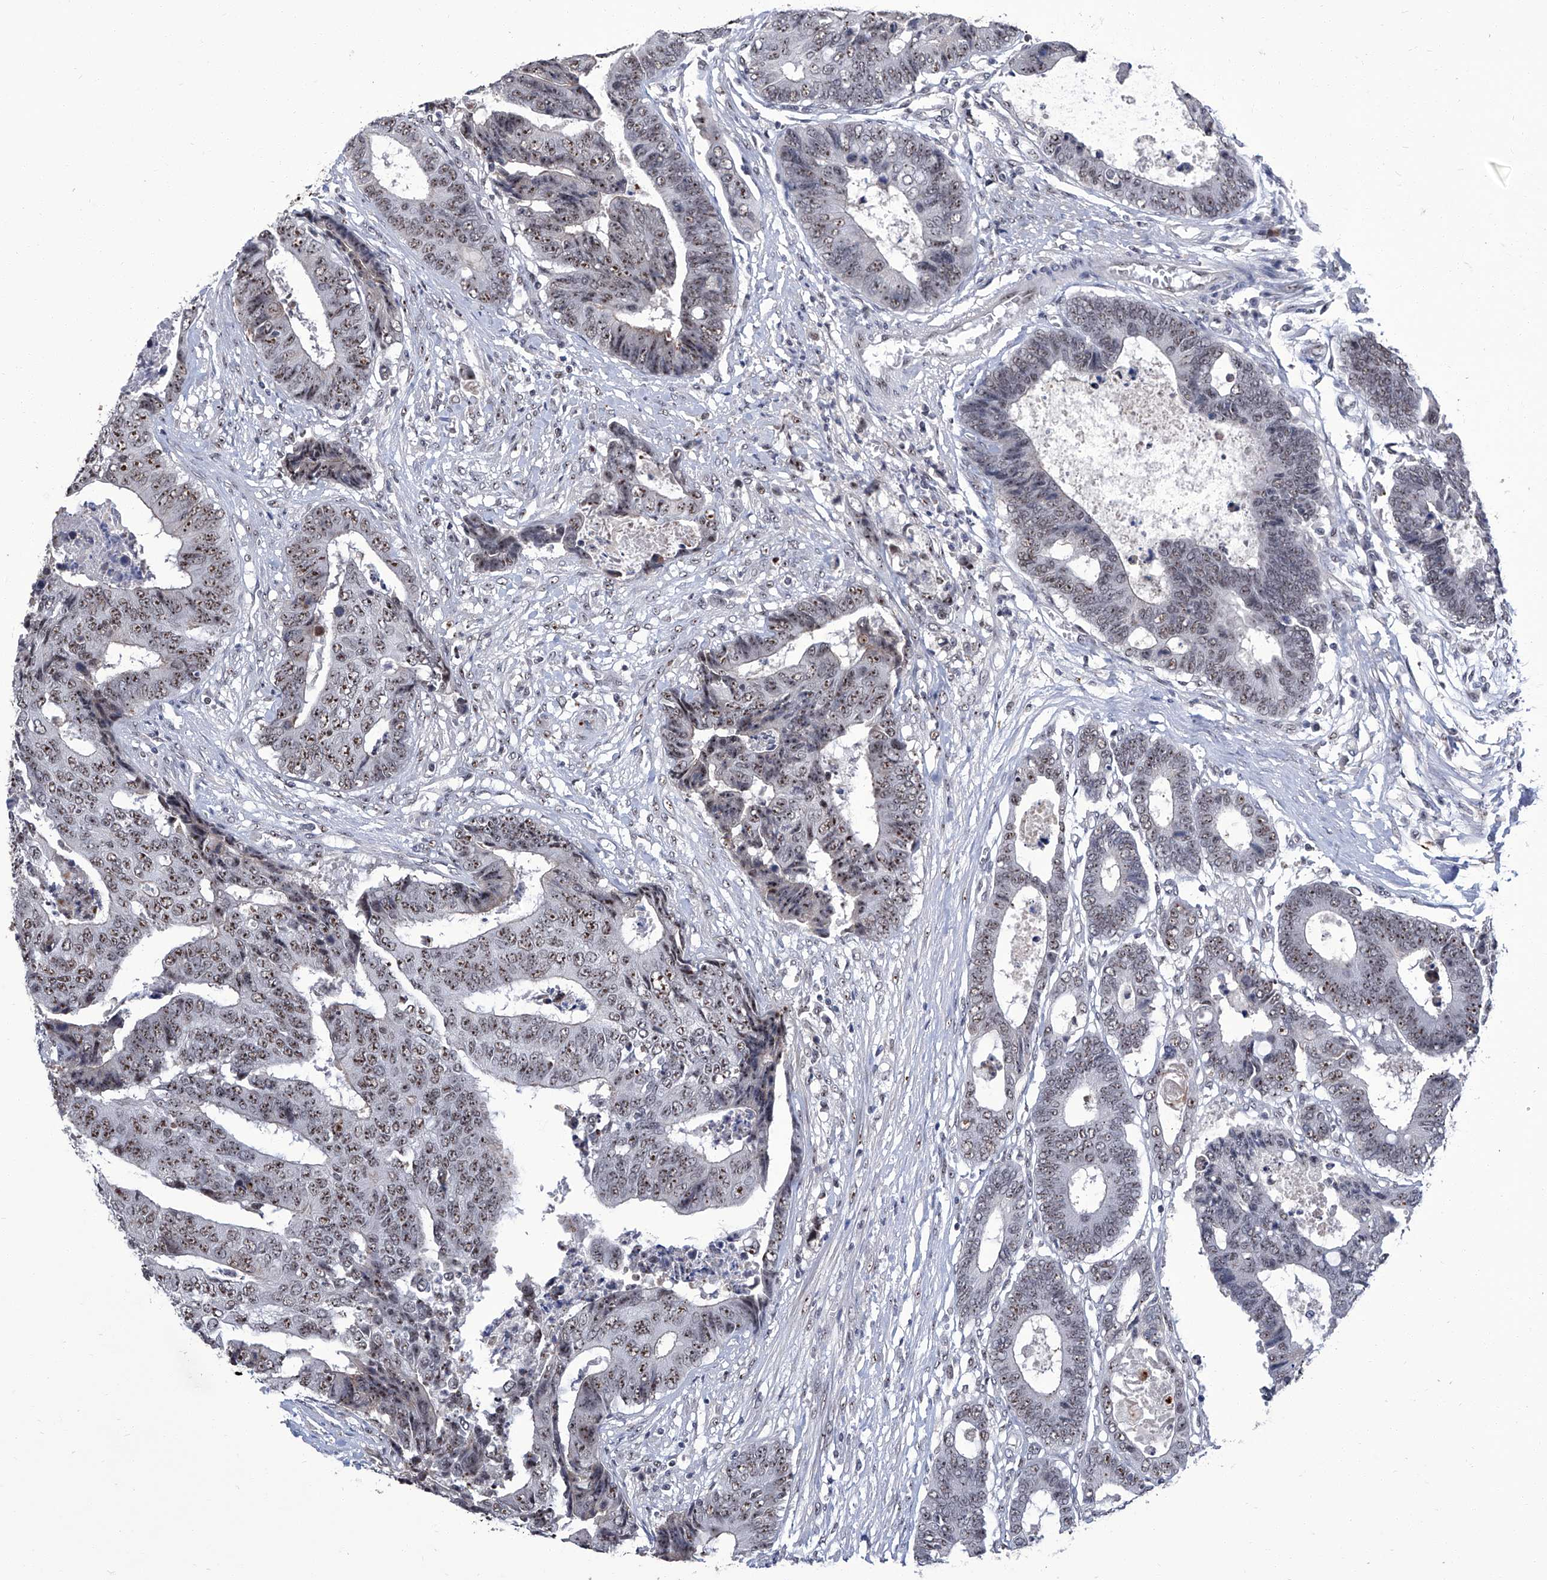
{"staining": {"intensity": "moderate", "quantity": ">75%", "location": "nuclear"}, "tissue": "colorectal cancer", "cell_type": "Tumor cells", "image_type": "cancer", "snomed": [{"axis": "morphology", "description": "Adenocarcinoma, NOS"}, {"axis": "topography", "description": "Rectum"}], "caption": "Immunohistochemical staining of colorectal cancer (adenocarcinoma) reveals medium levels of moderate nuclear expression in approximately >75% of tumor cells. (IHC, brightfield microscopy, high magnification).", "gene": "CMTR1", "patient": {"sex": "male", "age": 84}}